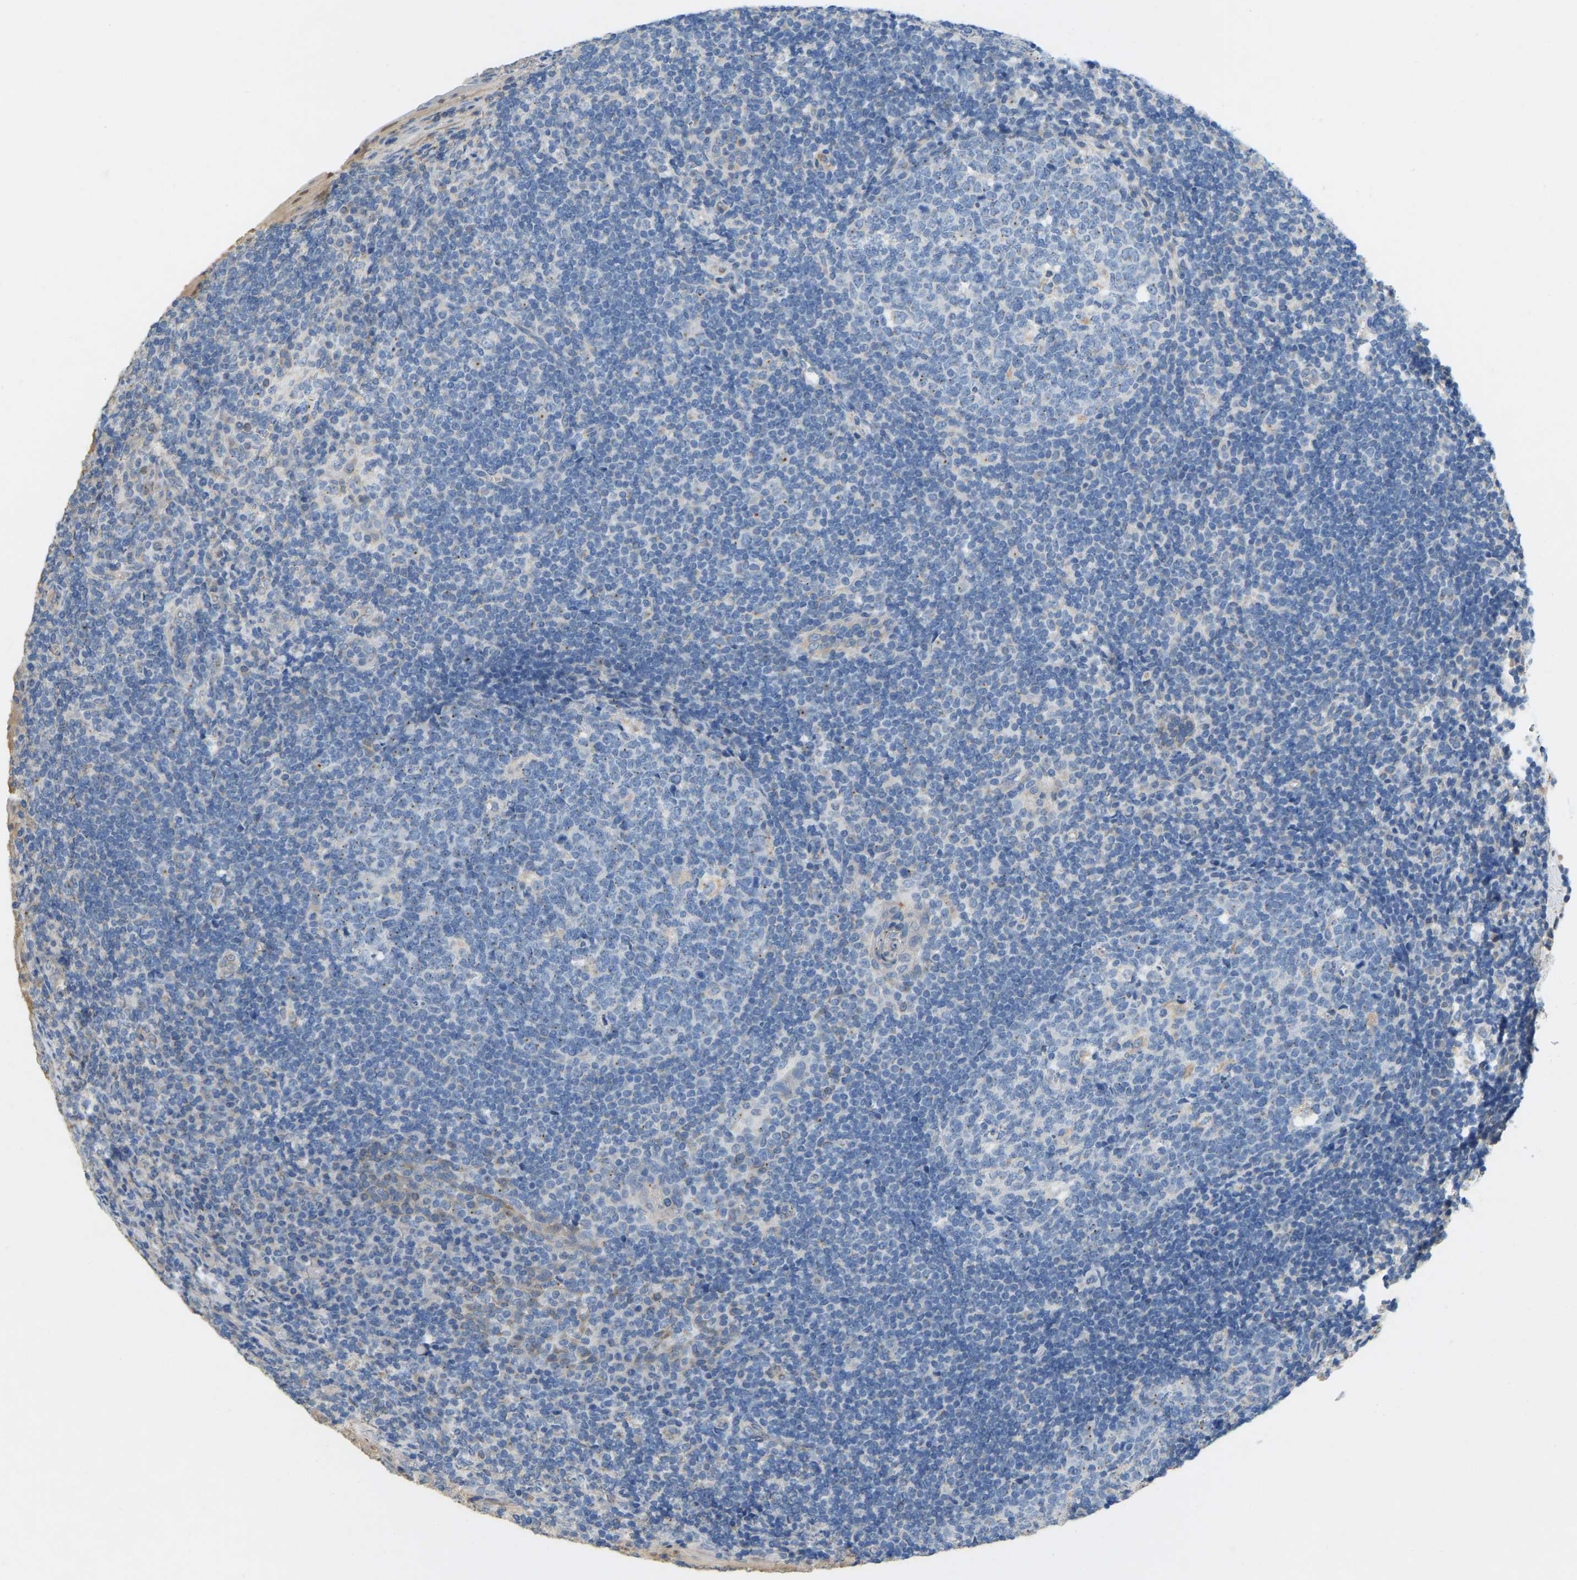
{"staining": {"intensity": "negative", "quantity": "none", "location": "none"}, "tissue": "tonsil", "cell_type": "Germinal center cells", "image_type": "normal", "snomed": [{"axis": "morphology", "description": "Normal tissue, NOS"}, {"axis": "topography", "description": "Tonsil"}], "caption": "Immunohistochemical staining of normal tonsil demonstrates no significant positivity in germinal center cells.", "gene": "TECTA", "patient": {"sex": "male", "age": 37}}